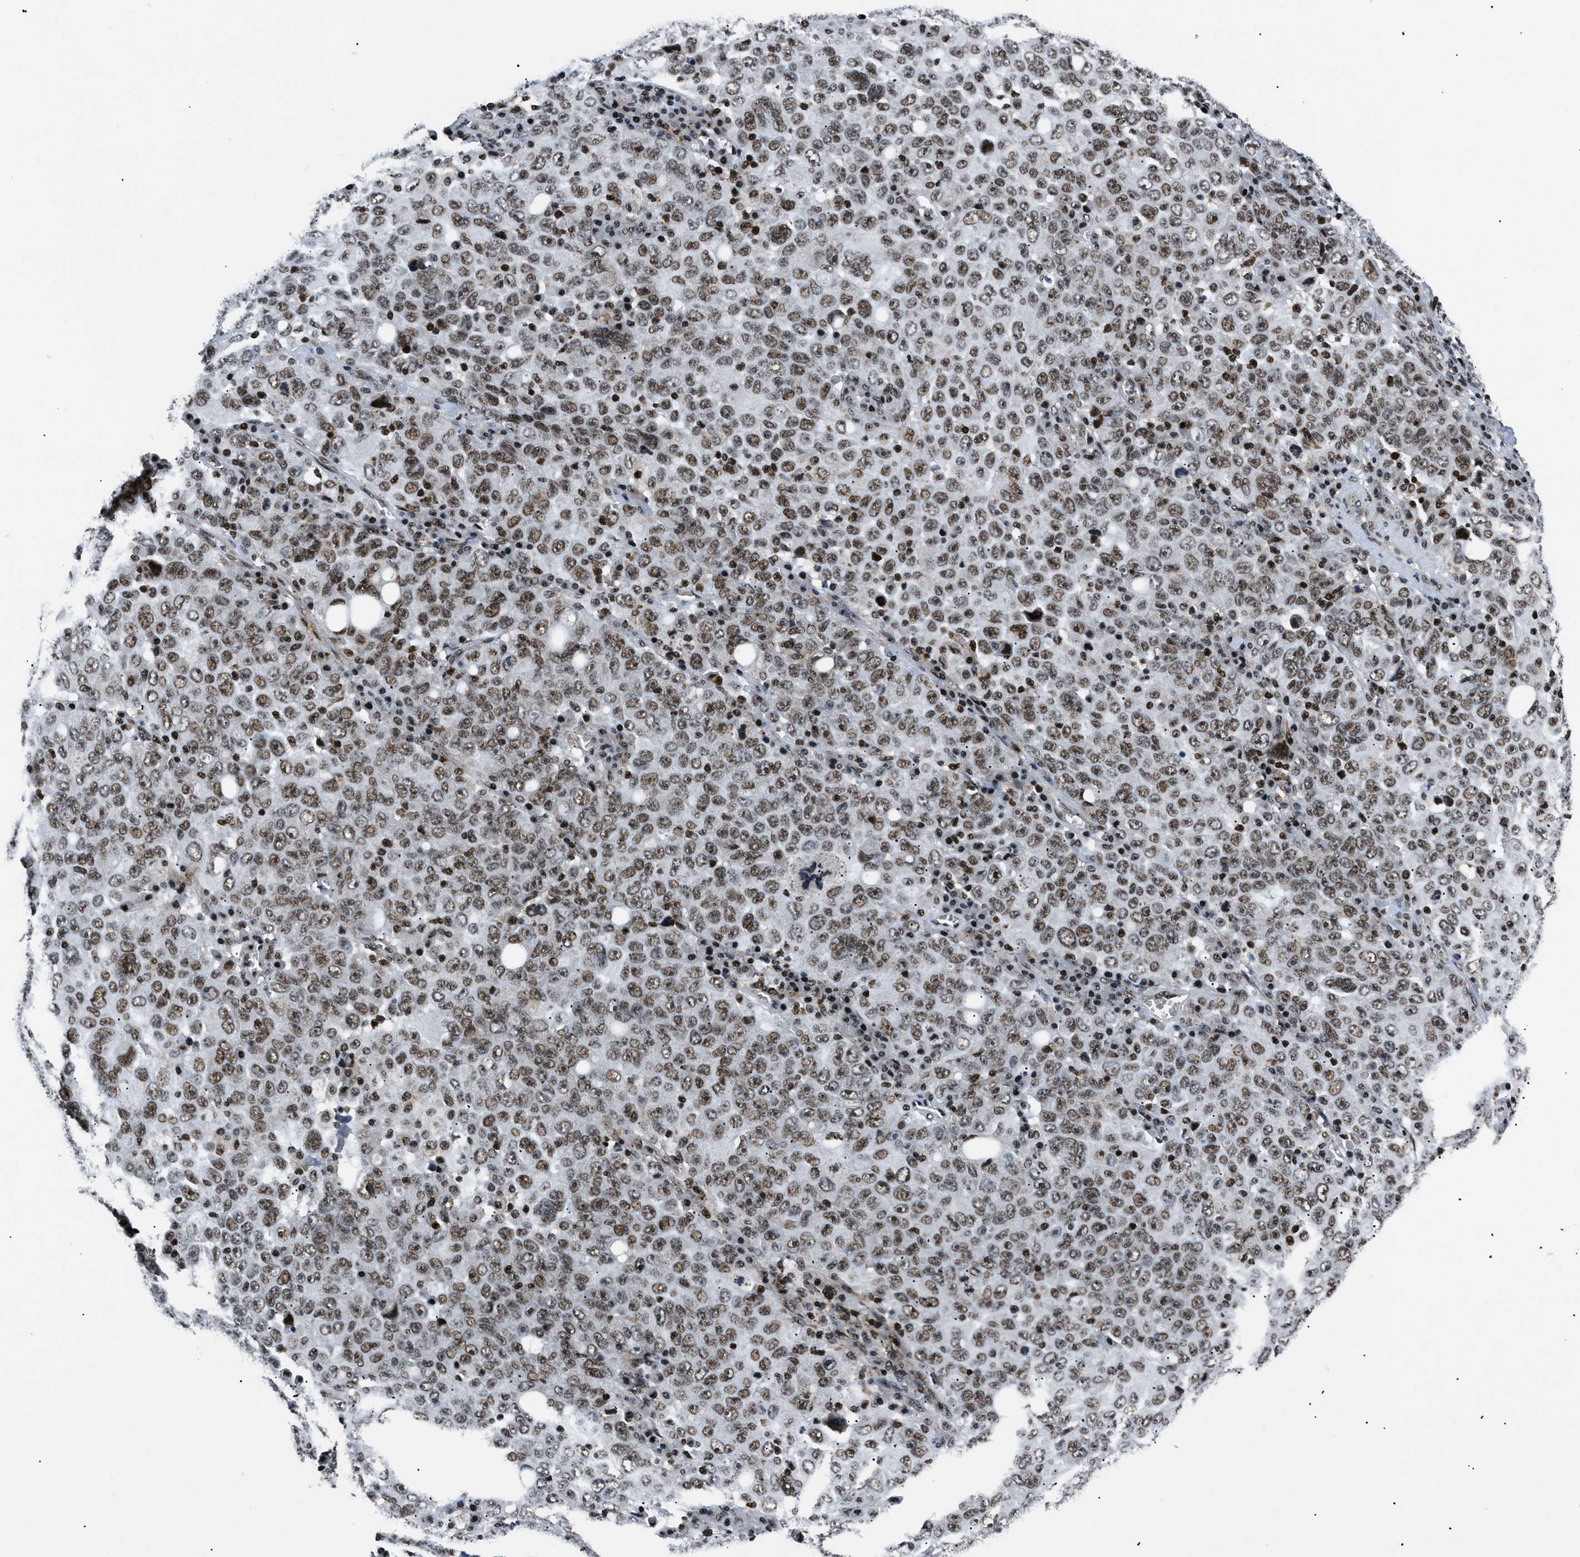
{"staining": {"intensity": "strong", "quantity": ">75%", "location": "nuclear"}, "tissue": "ovarian cancer", "cell_type": "Tumor cells", "image_type": "cancer", "snomed": [{"axis": "morphology", "description": "Carcinoma, endometroid"}, {"axis": "topography", "description": "Ovary"}], "caption": "Ovarian cancer (endometroid carcinoma) stained with a protein marker shows strong staining in tumor cells.", "gene": "SMARCB1", "patient": {"sex": "female", "age": 62}}